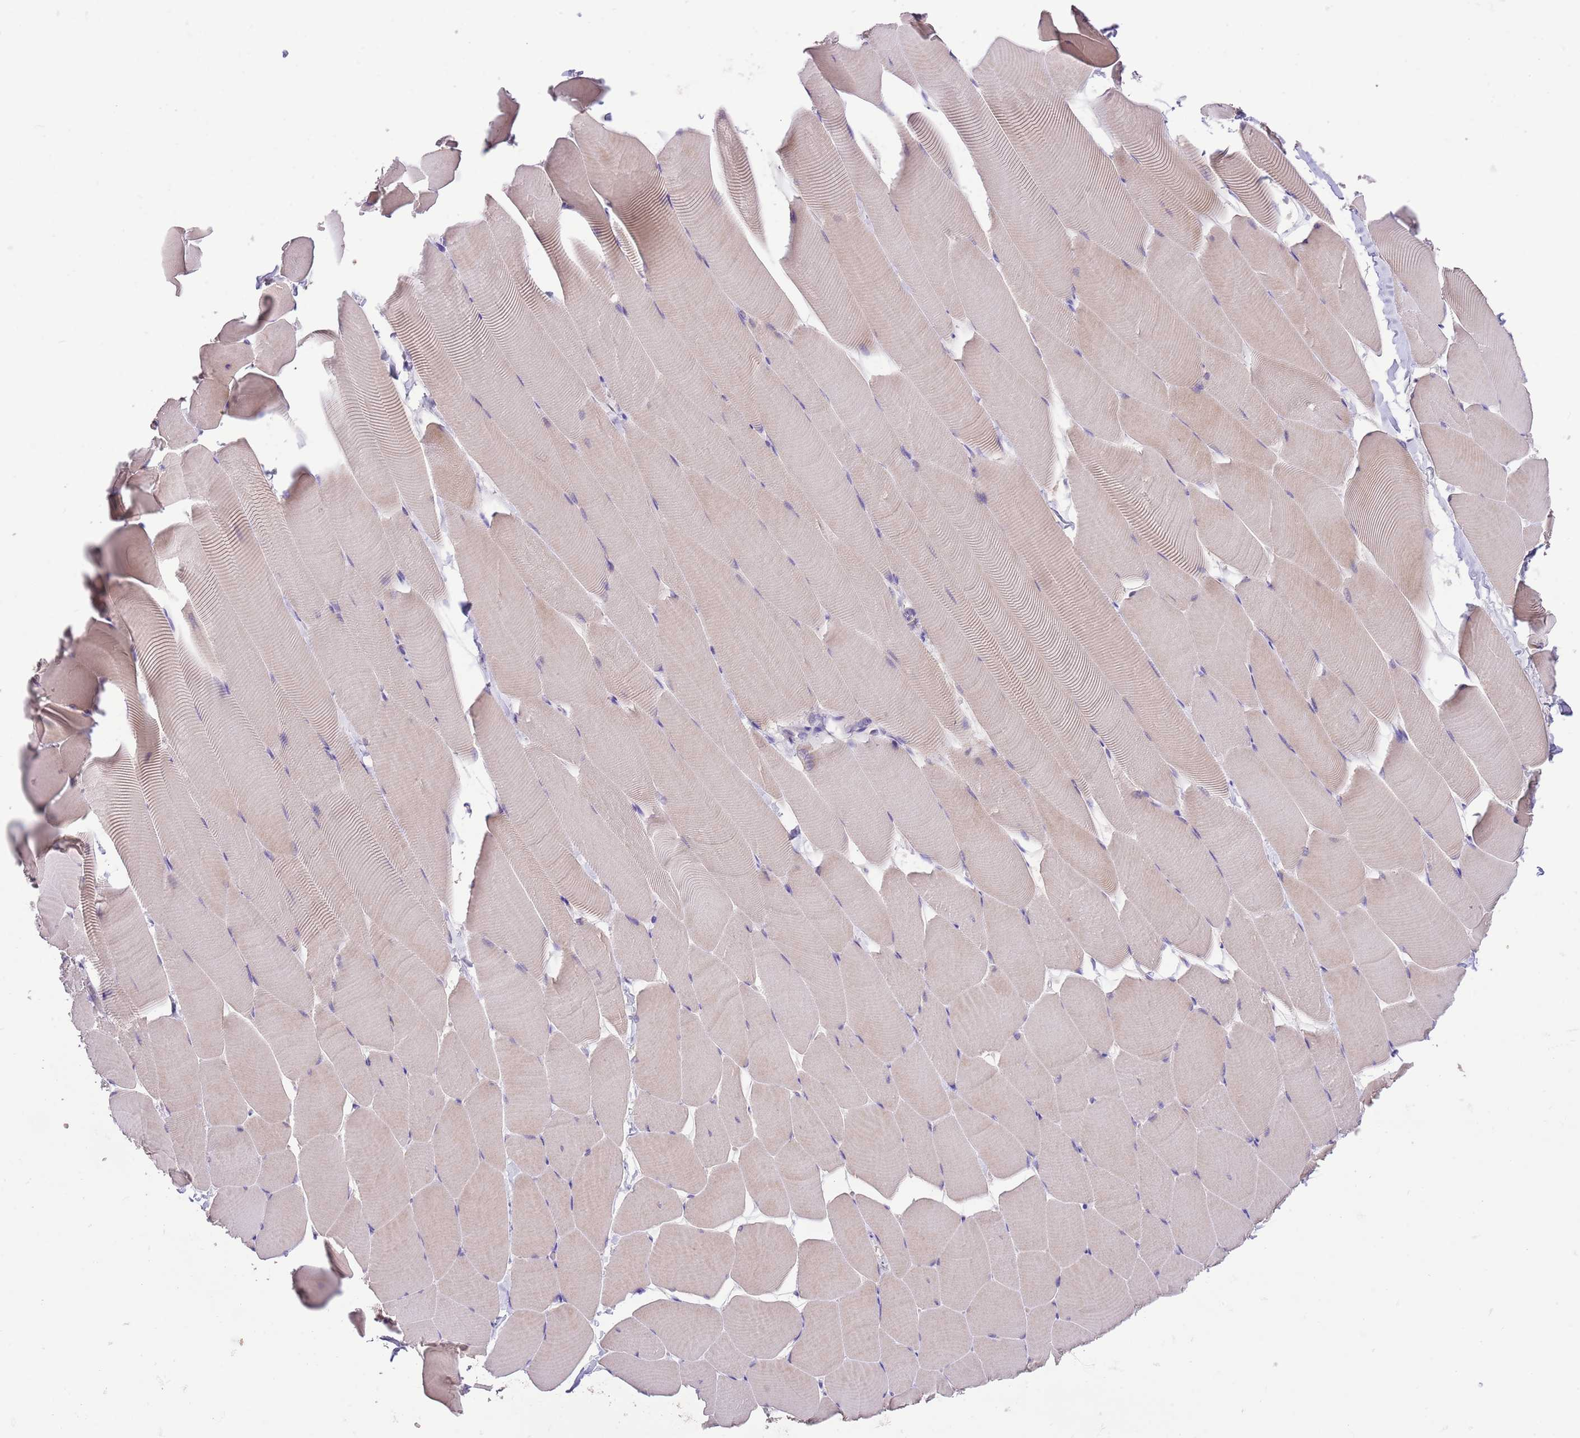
{"staining": {"intensity": "weak", "quantity": "<25%", "location": "cytoplasmic/membranous"}, "tissue": "skeletal muscle", "cell_type": "Myocytes", "image_type": "normal", "snomed": [{"axis": "morphology", "description": "Normal tissue, NOS"}, {"axis": "topography", "description": "Skeletal muscle"}], "caption": "Immunohistochemistry (IHC) micrograph of benign skeletal muscle: human skeletal muscle stained with DAB displays no significant protein staining in myocytes.", "gene": "ZNF658", "patient": {"sex": "male", "age": 25}}